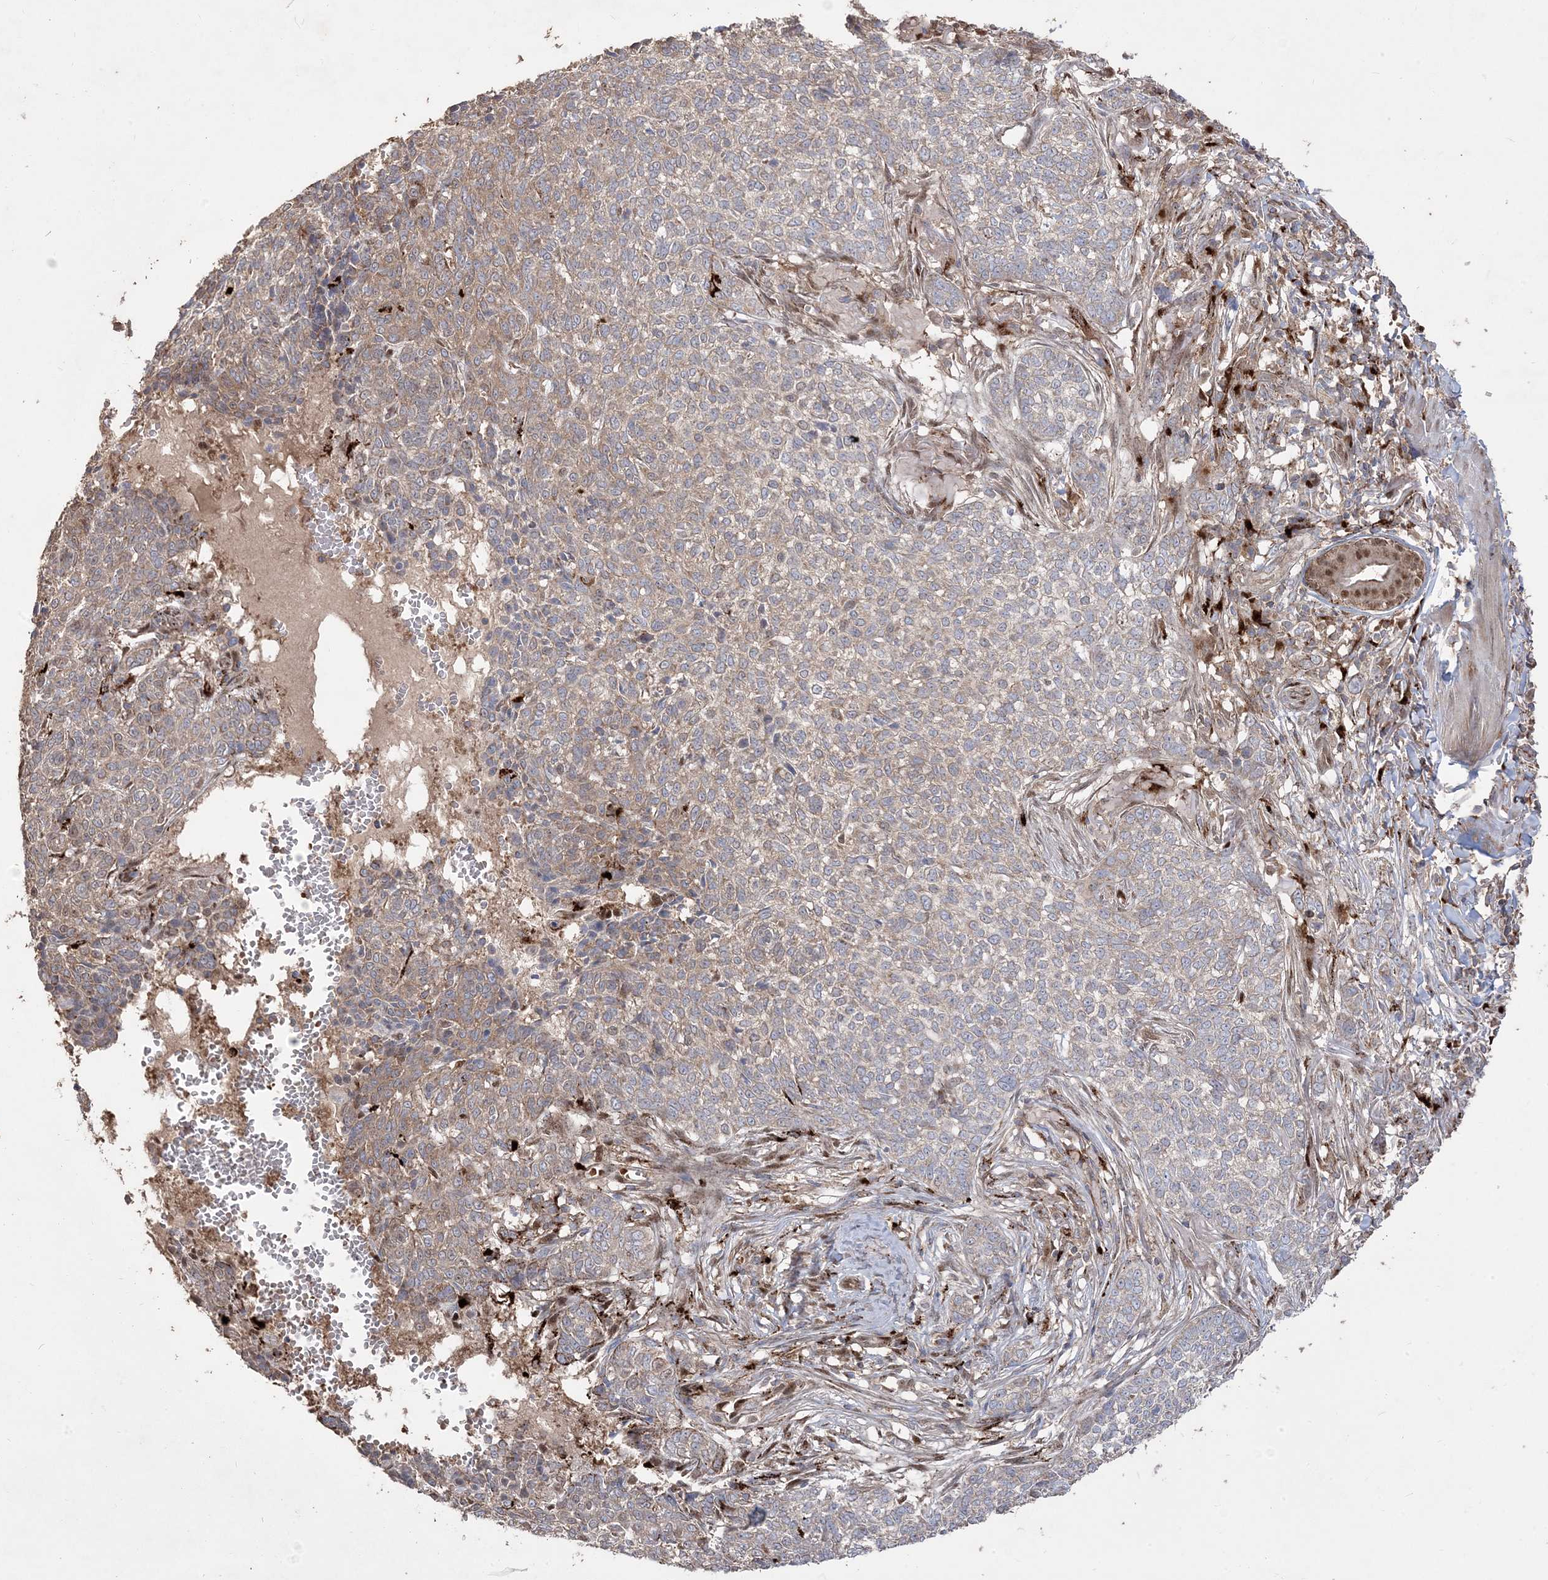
{"staining": {"intensity": "moderate", "quantity": "25%-75%", "location": "cytoplasmic/membranous"}, "tissue": "skin cancer", "cell_type": "Tumor cells", "image_type": "cancer", "snomed": [{"axis": "morphology", "description": "Basal cell carcinoma"}, {"axis": "topography", "description": "Skin"}], "caption": "Tumor cells exhibit medium levels of moderate cytoplasmic/membranous positivity in approximately 25%-75% of cells in skin basal cell carcinoma.", "gene": "PPOX", "patient": {"sex": "male", "age": 85}}